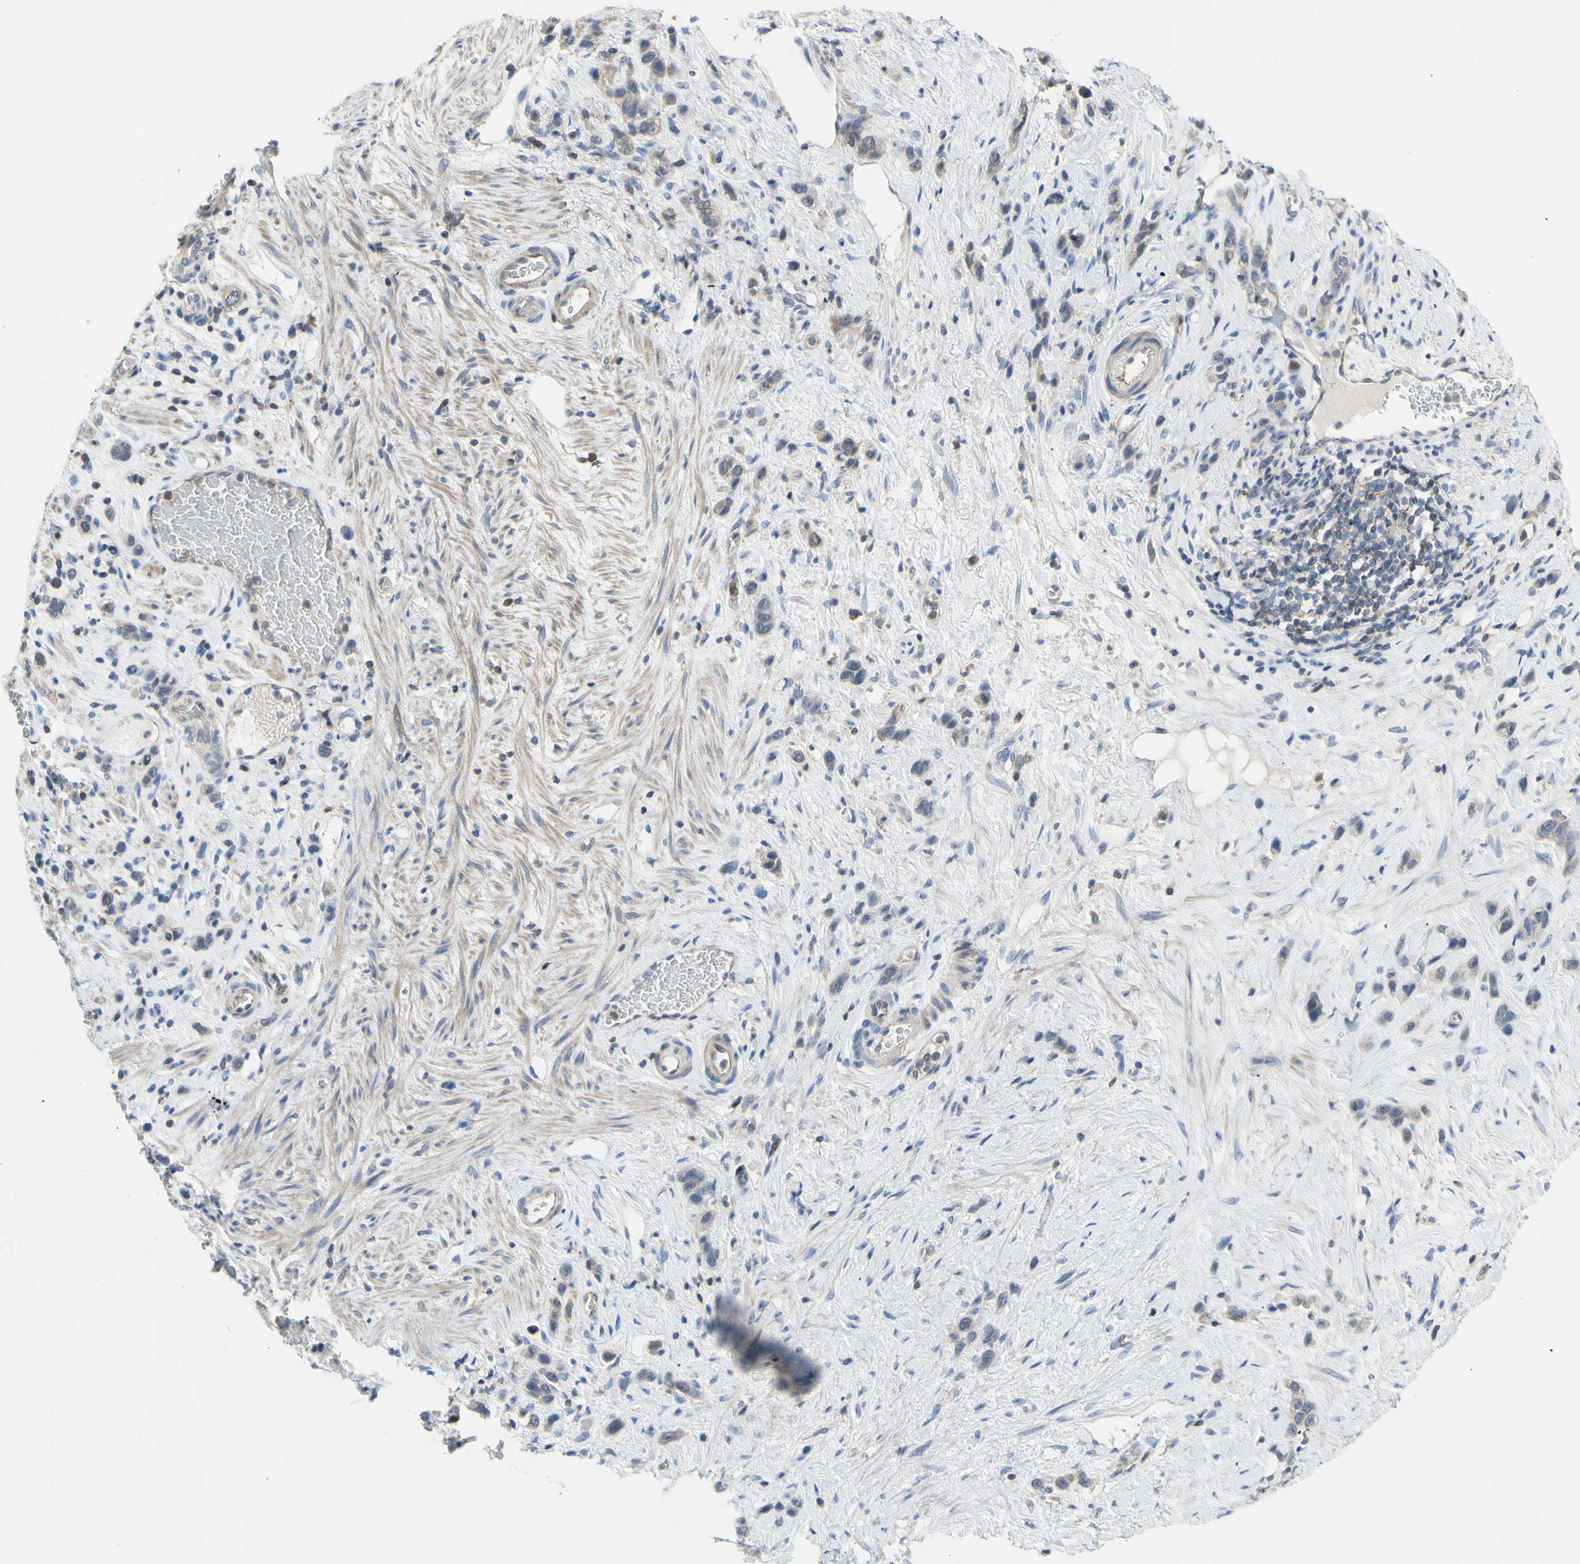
{"staining": {"intensity": "weak", "quantity": "25%-75%", "location": "cytoplasmic/membranous"}, "tissue": "stomach cancer", "cell_type": "Tumor cells", "image_type": "cancer", "snomed": [{"axis": "morphology", "description": "Adenocarcinoma, NOS"}, {"axis": "morphology", "description": "Adenocarcinoma, High grade"}, {"axis": "topography", "description": "Stomach, upper"}, {"axis": "topography", "description": "Stomach, lower"}], "caption": "DAB immunohistochemical staining of human stomach cancer (high-grade adenocarcinoma) demonstrates weak cytoplasmic/membranous protein expression in approximately 25%-75% of tumor cells.", "gene": "UPK3B", "patient": {"sex": "female", "age": 65}}